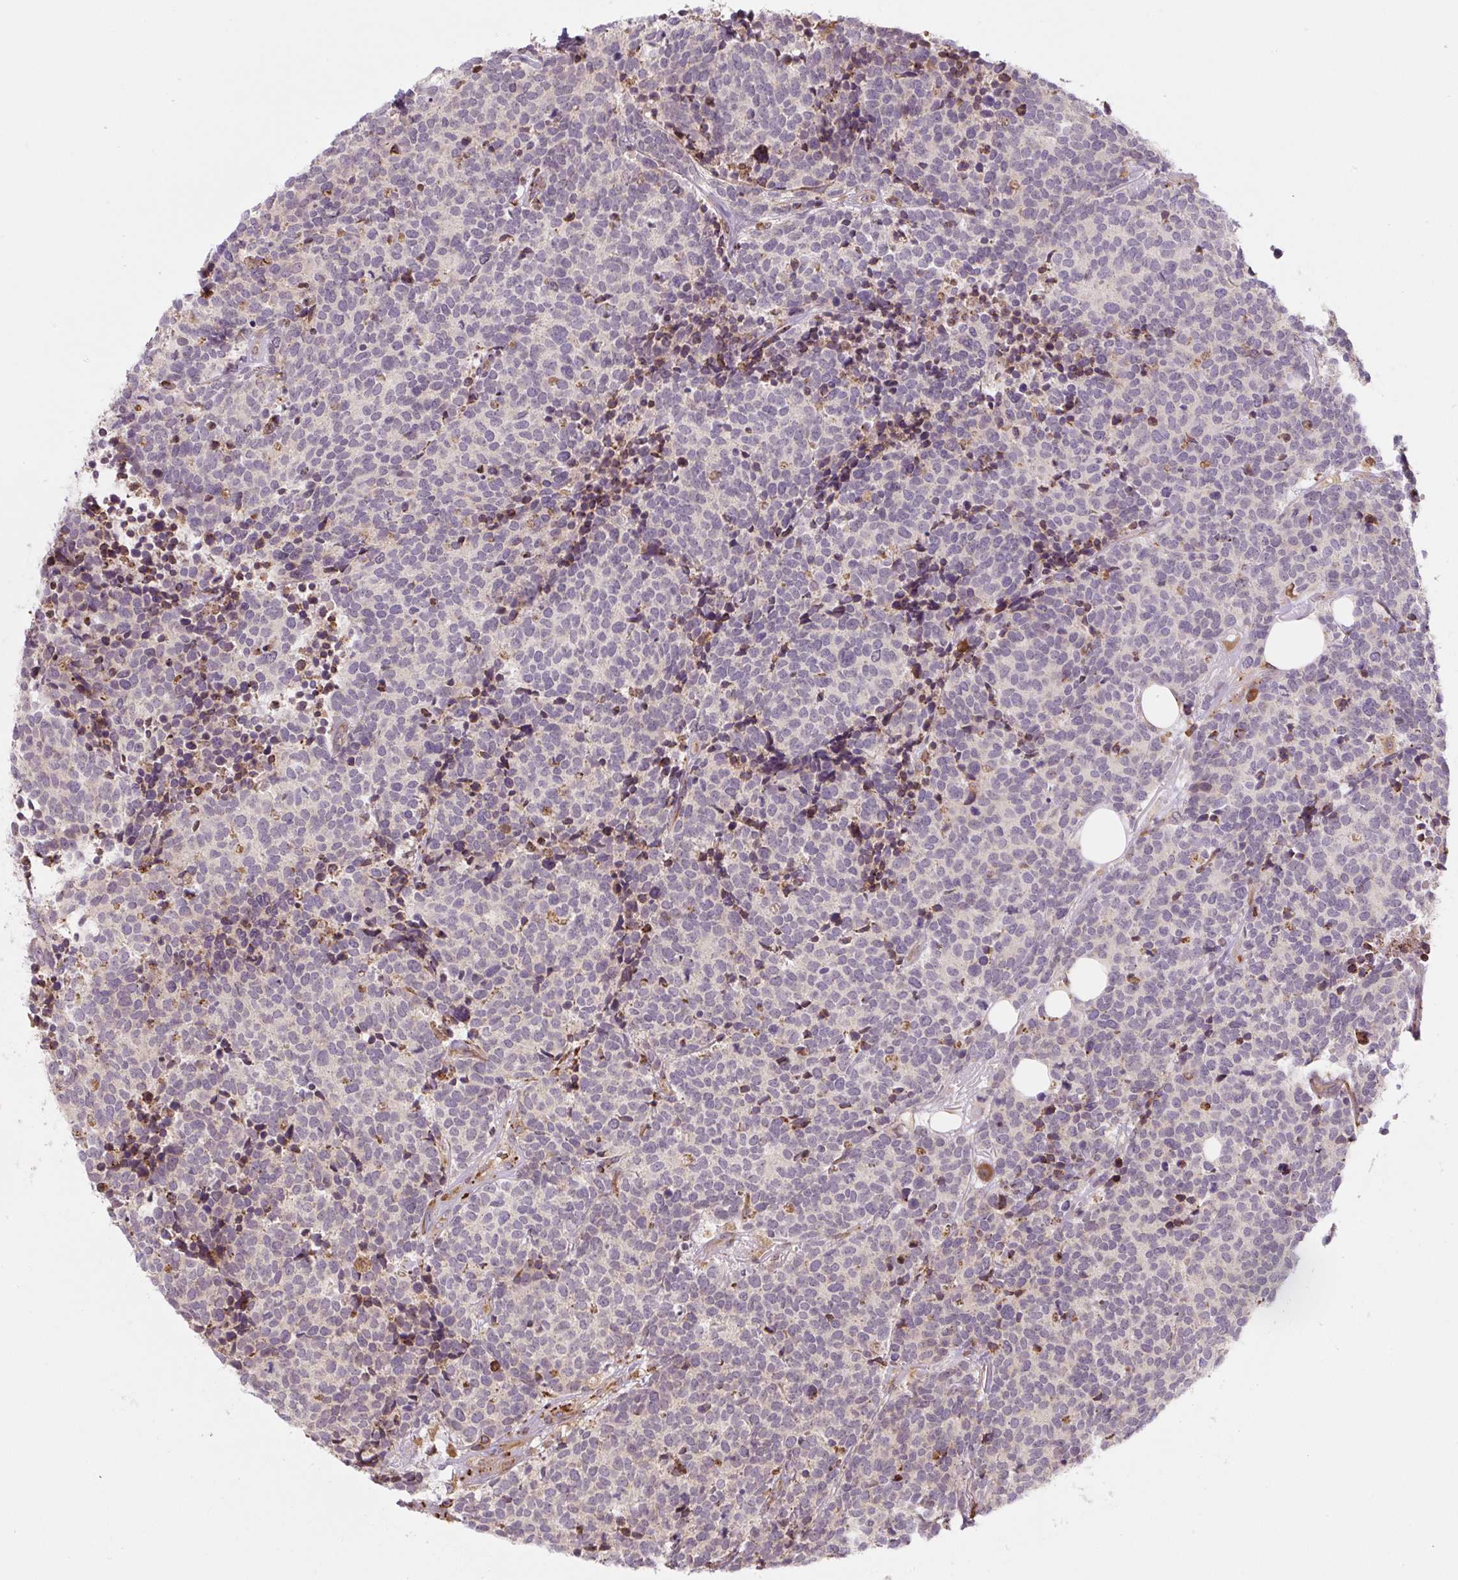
{"staining": {"intensity": "negative", "quantity": "none", "location": "none"}, "tissue": "carcinoid", "cell_type": "Tumor cells", "image_type": "cancer", "snomed": [{"axis": "morphology", "description": "Carcinoid, malignant, NOS"}, {"axis": "topography", "description": "Skin"}], "caption": "Immunohistochemical staining of human carcinoid demonstrates no significant expression in tumor cells.", "gene": "RASA1", "patient": {"sex": "female", "age": 79}}